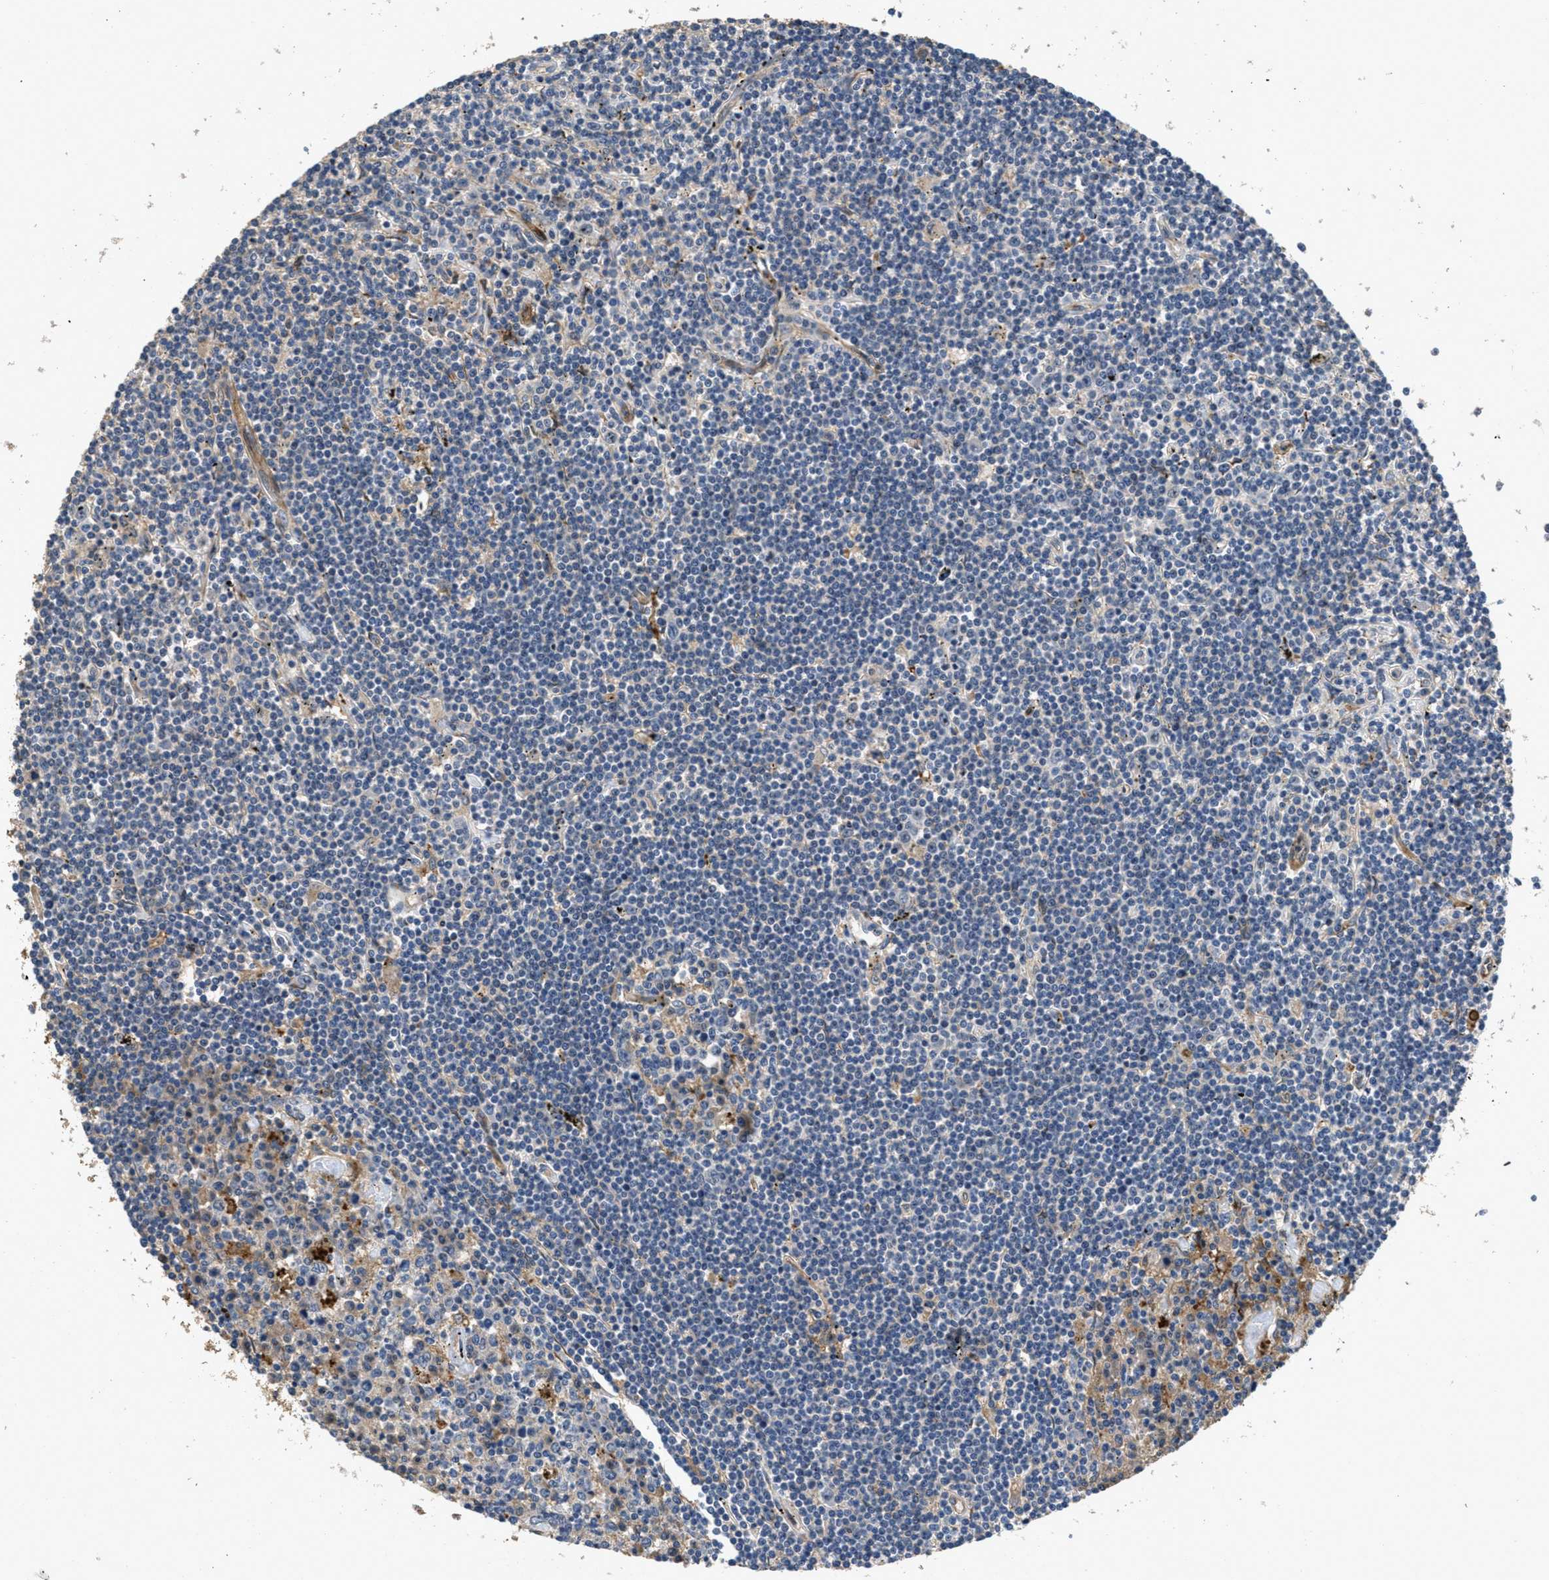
{"staining": {"intensity": "negative", "quantity": "none", "location": "none"}, "tissue": "lymphoma", "cell_type": "Tumor cells", "image_type": "cancer", "snomed": [{"axis": "morphology", "description": "Malignant lymphoma, non-Hodgkin's type, Low grade"}, {"axis": "topography", "description": "Spleen"}], "caption": "This is an immunohistochemistry photomicrograph of human low-grade malignant lymphoma, non-Hodgkin's type. There is no expression in tumor cells.", "gene": "OSMR", "patient": {"sex": "male", "age": 76}}